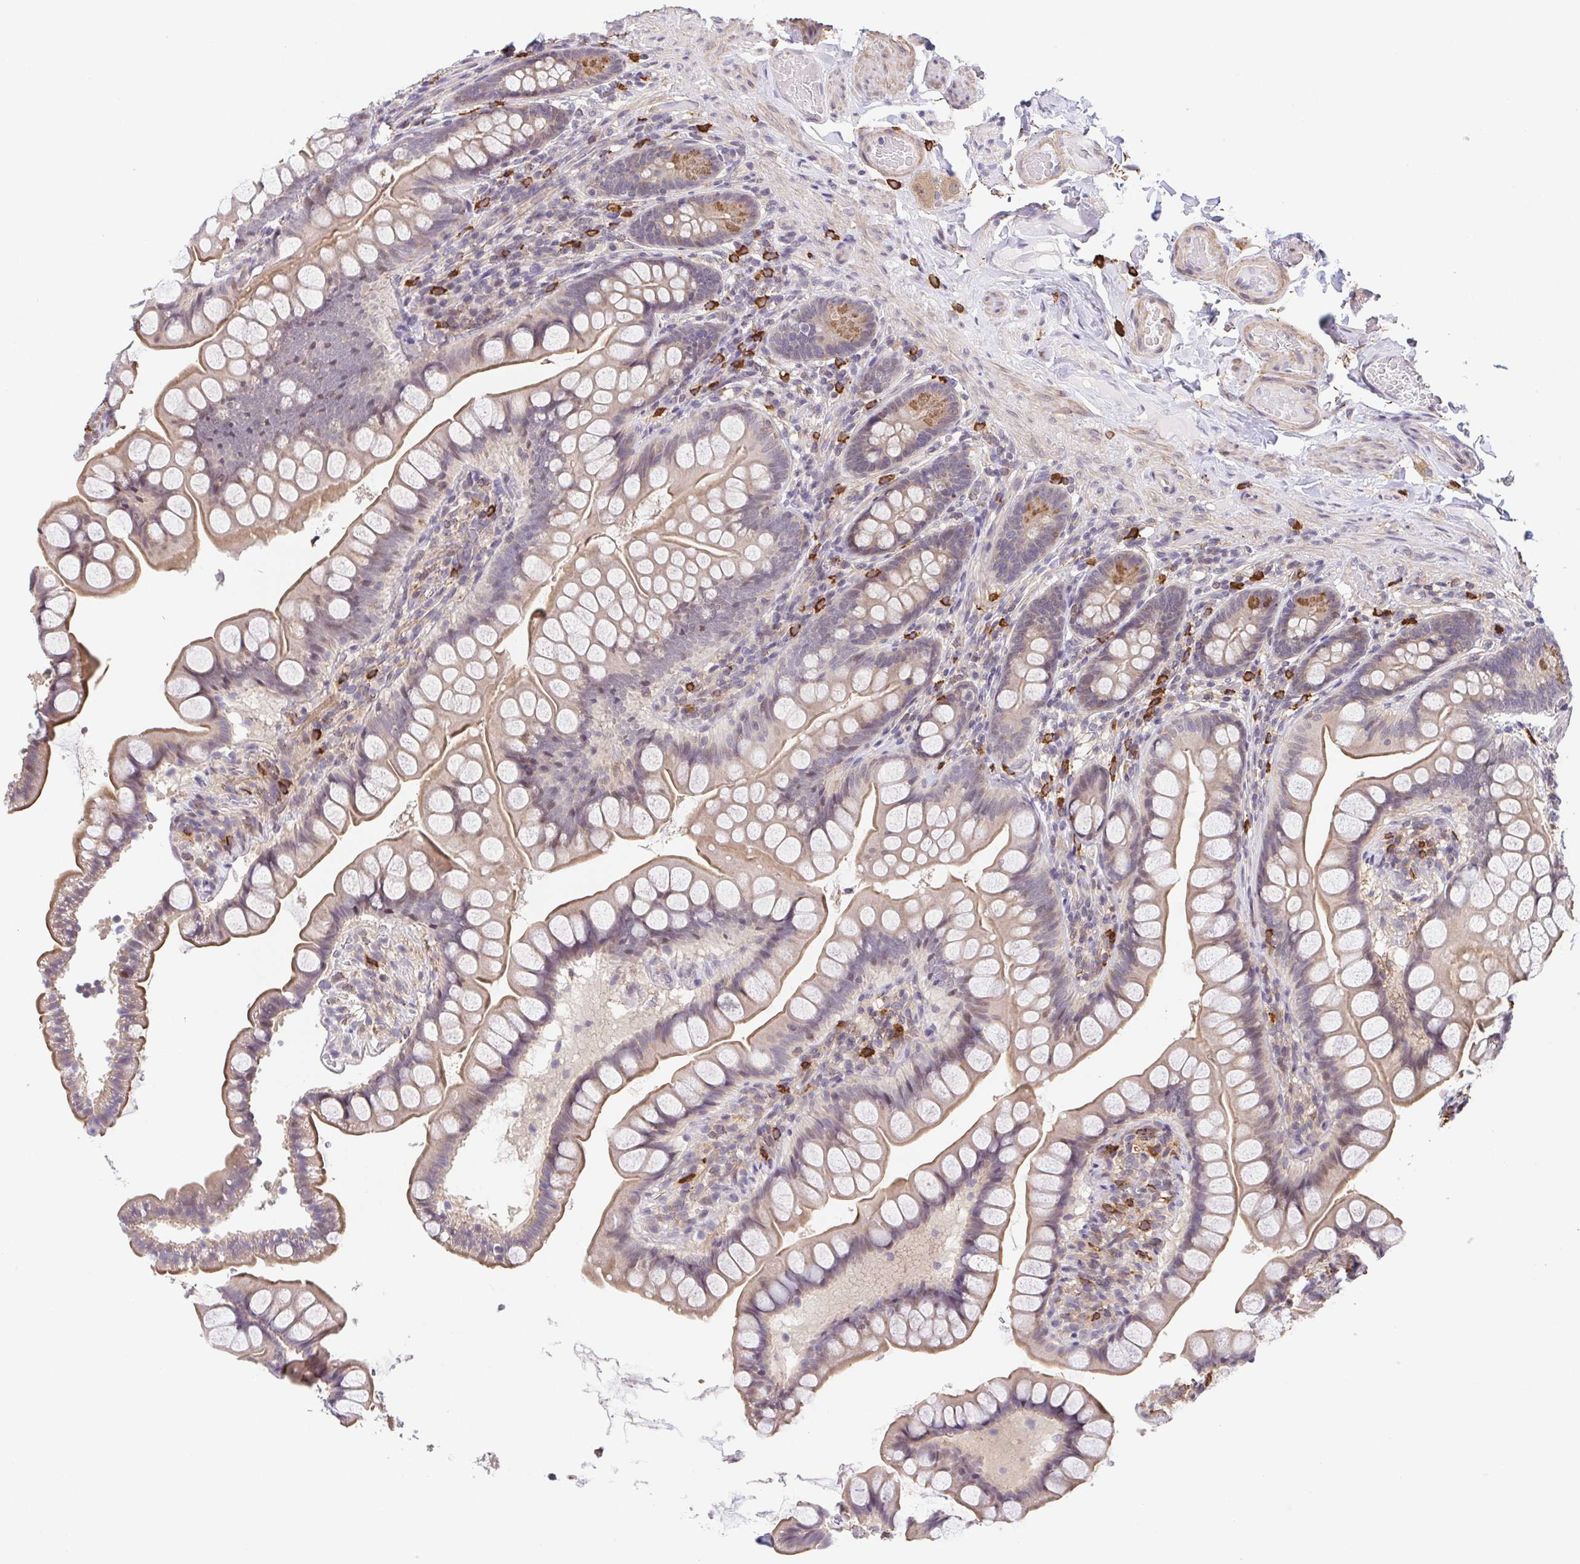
{"staining": {"intensity": "moderate", "quantity": "<25%", "location": "cytoplasmic/membranous"}, "tissue": "small intestine", "cell_type": "Glandular cells", "image_type": "normal", "snomed": [{"axis": "morphology", "description": "Normal tissue, NOS"}, {"axis": "topography", "description": "Small intestine"}], "caption": "Immunohistochemistry staining of unremarkable small intestine, which shows low levels of moderate cytoplasmic/membranous expression in about <25% of glandular cells indicating moderate cytoplasmic/membranous protein positivity. The staining was performed using DAB (3,3'-diaminobenzidine) (brown) for protein detection and nuclei were counterstained in hematoxylin (blue).", "gene": "PREPL", "patient": {"sex": "male", "age": 70}}